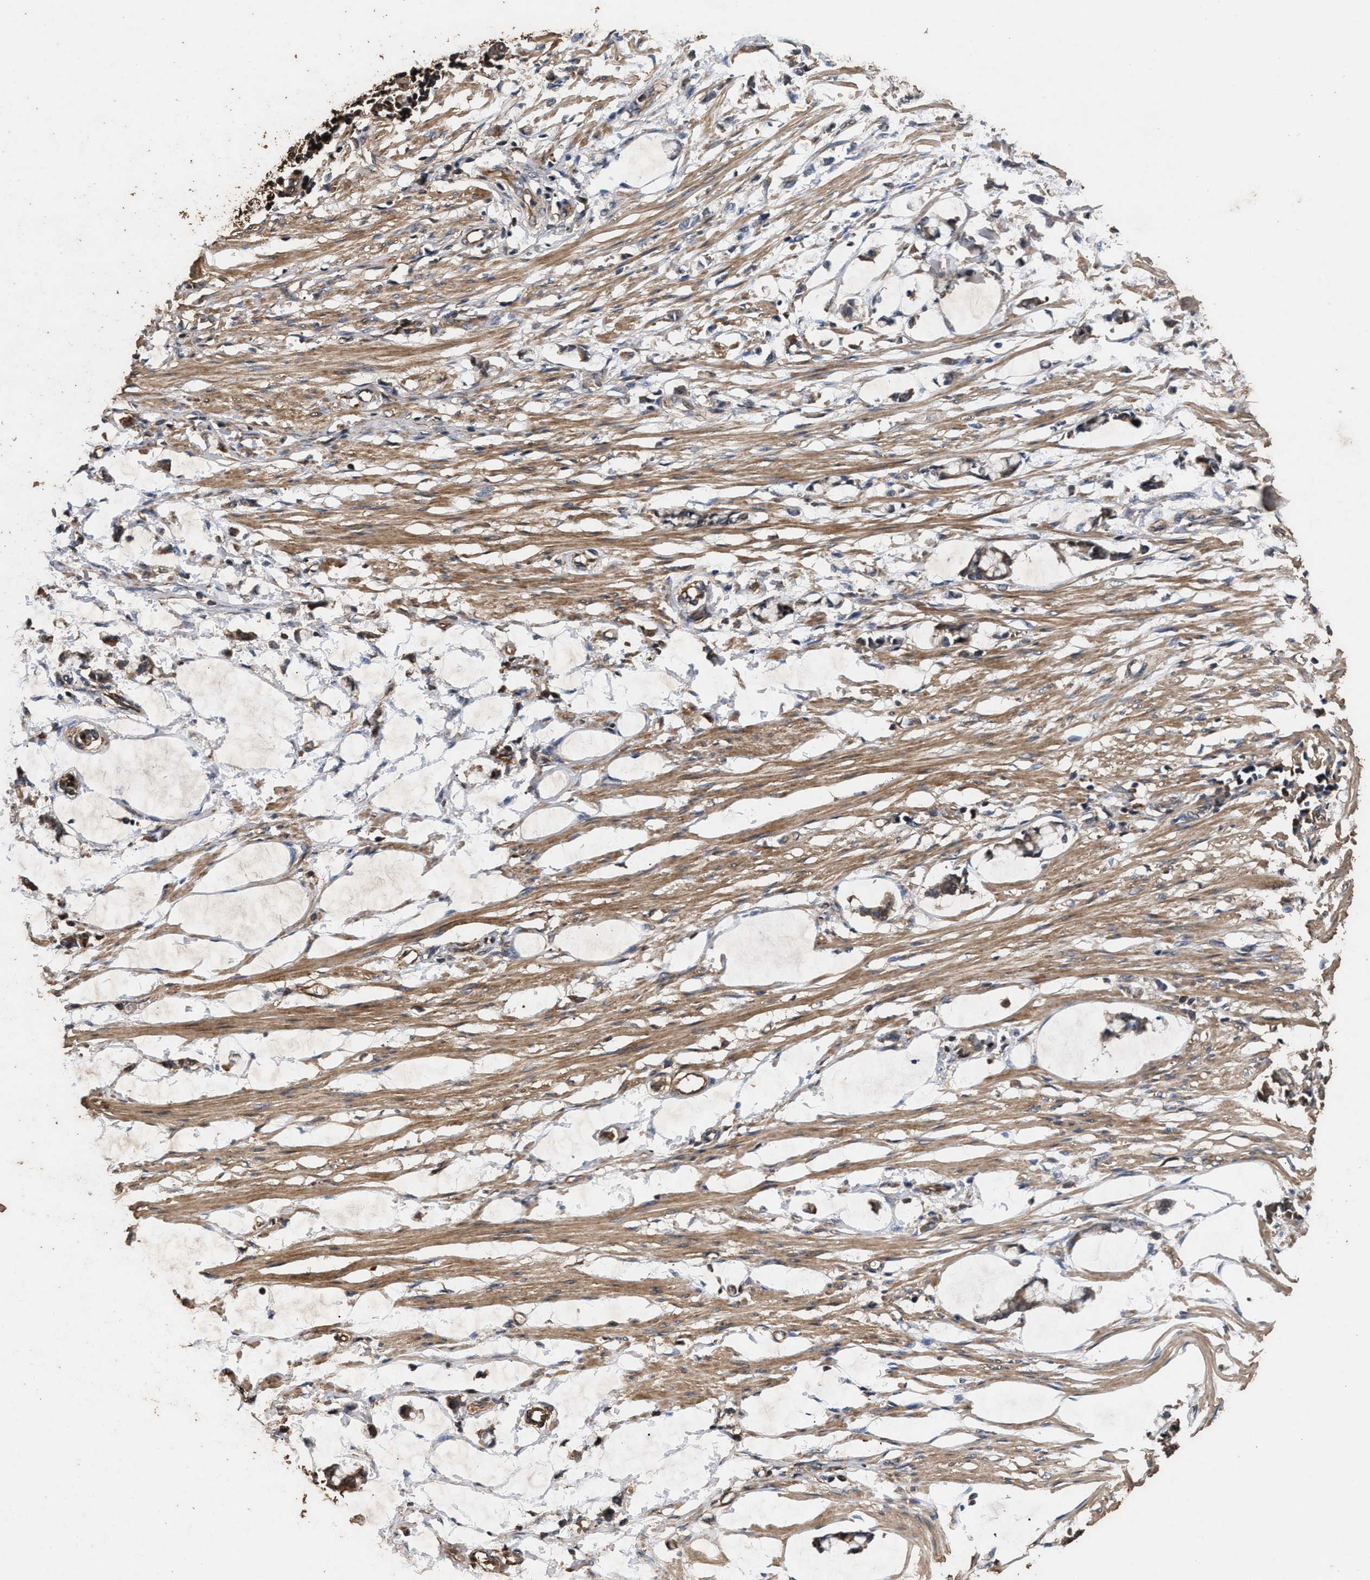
{"staining": {"intensity": "moderate", "quantity": ">75%", "location": "cytoplasmic/membranous"}, "tissue": "smooth muscle", "cell_type": "Smooth muscle cells", "image_type": "normal", "snomed": [{"axis": "morphology", "description": "Normal tissue, NOS"}, {"axis": "morphology", "description": "Adenocarcinoma, NOS"}, {"axis": "topography", "description": "Smooth muscle"}, {"axis": "topography", "description": "Colon"}], "caption": "Brown immunohistochemical staining in unremarkable human smooth muscle exhibits moderate cytoplasmic/membranous staining in about >75% of smooth muscle cells. The staining was performed using DAB (3,3'-diaminobenzidine), with brown indicating positive protein expression. Nuclei are stained blue with hematoxylin.", "gene": "ENSG00000286112", "patient": {"sex": "male", "age": 14}}